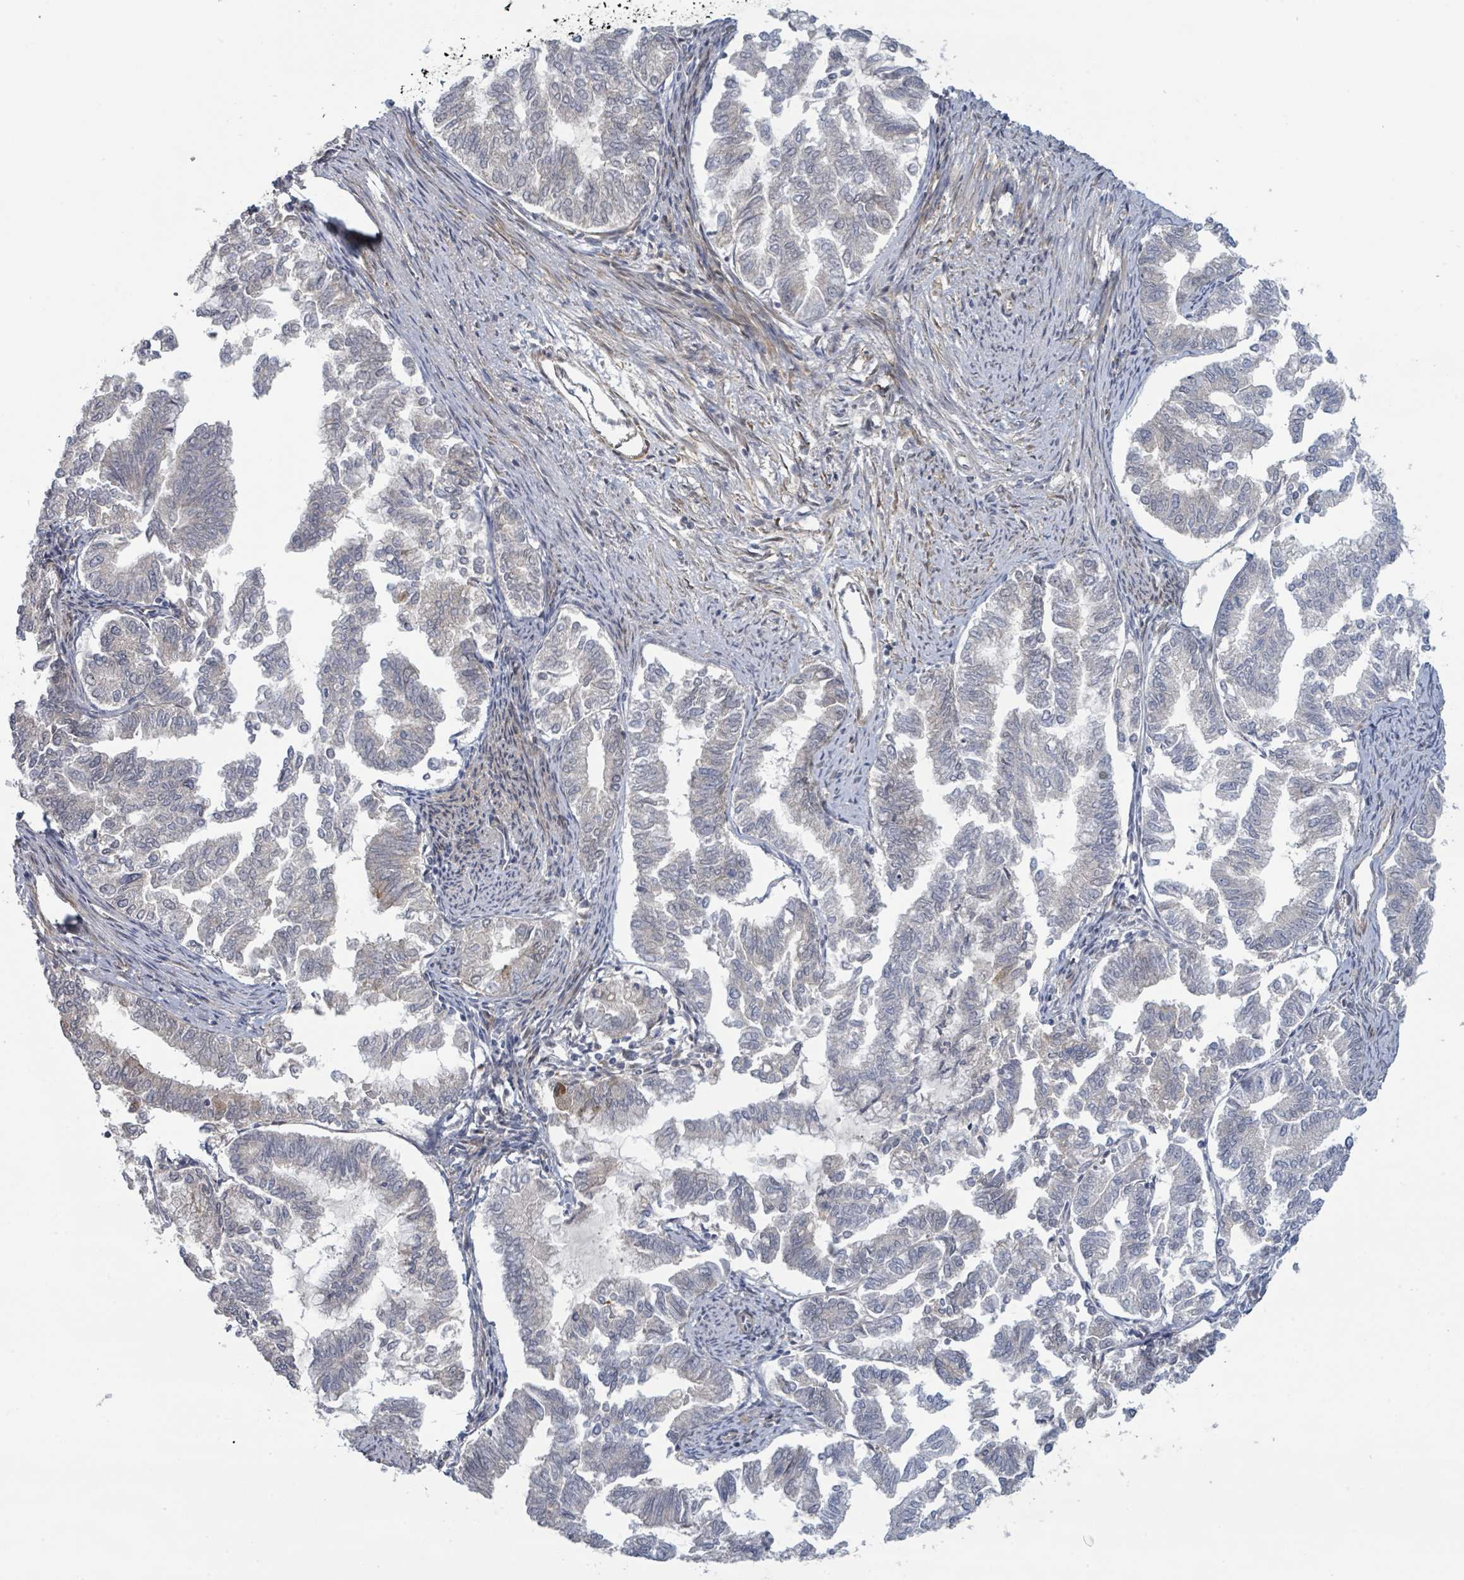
{"staining": {"intensity": "negative", "quantity": "none", "location": "none"}, "tissue": "endometrial cancer", "cell_type": "Tumor cells", "image_type": "cancer", "snomed": [{"axis": "morphology", "description": "Adenocarcinoma, NOS"}, {"axis": "topography", "description": "Endometrium"}], "caption": "Immunohistochemistry (IHC) micrograph of human endometrial cancer stained for a protein (brown), which demonstrates no staining in tumor cells. (DAB immunohistochemistry (IHC) with hematoxylin counter stain).", "gene": "COL5A3", "patient": {"sex": "female", "age": 79}}